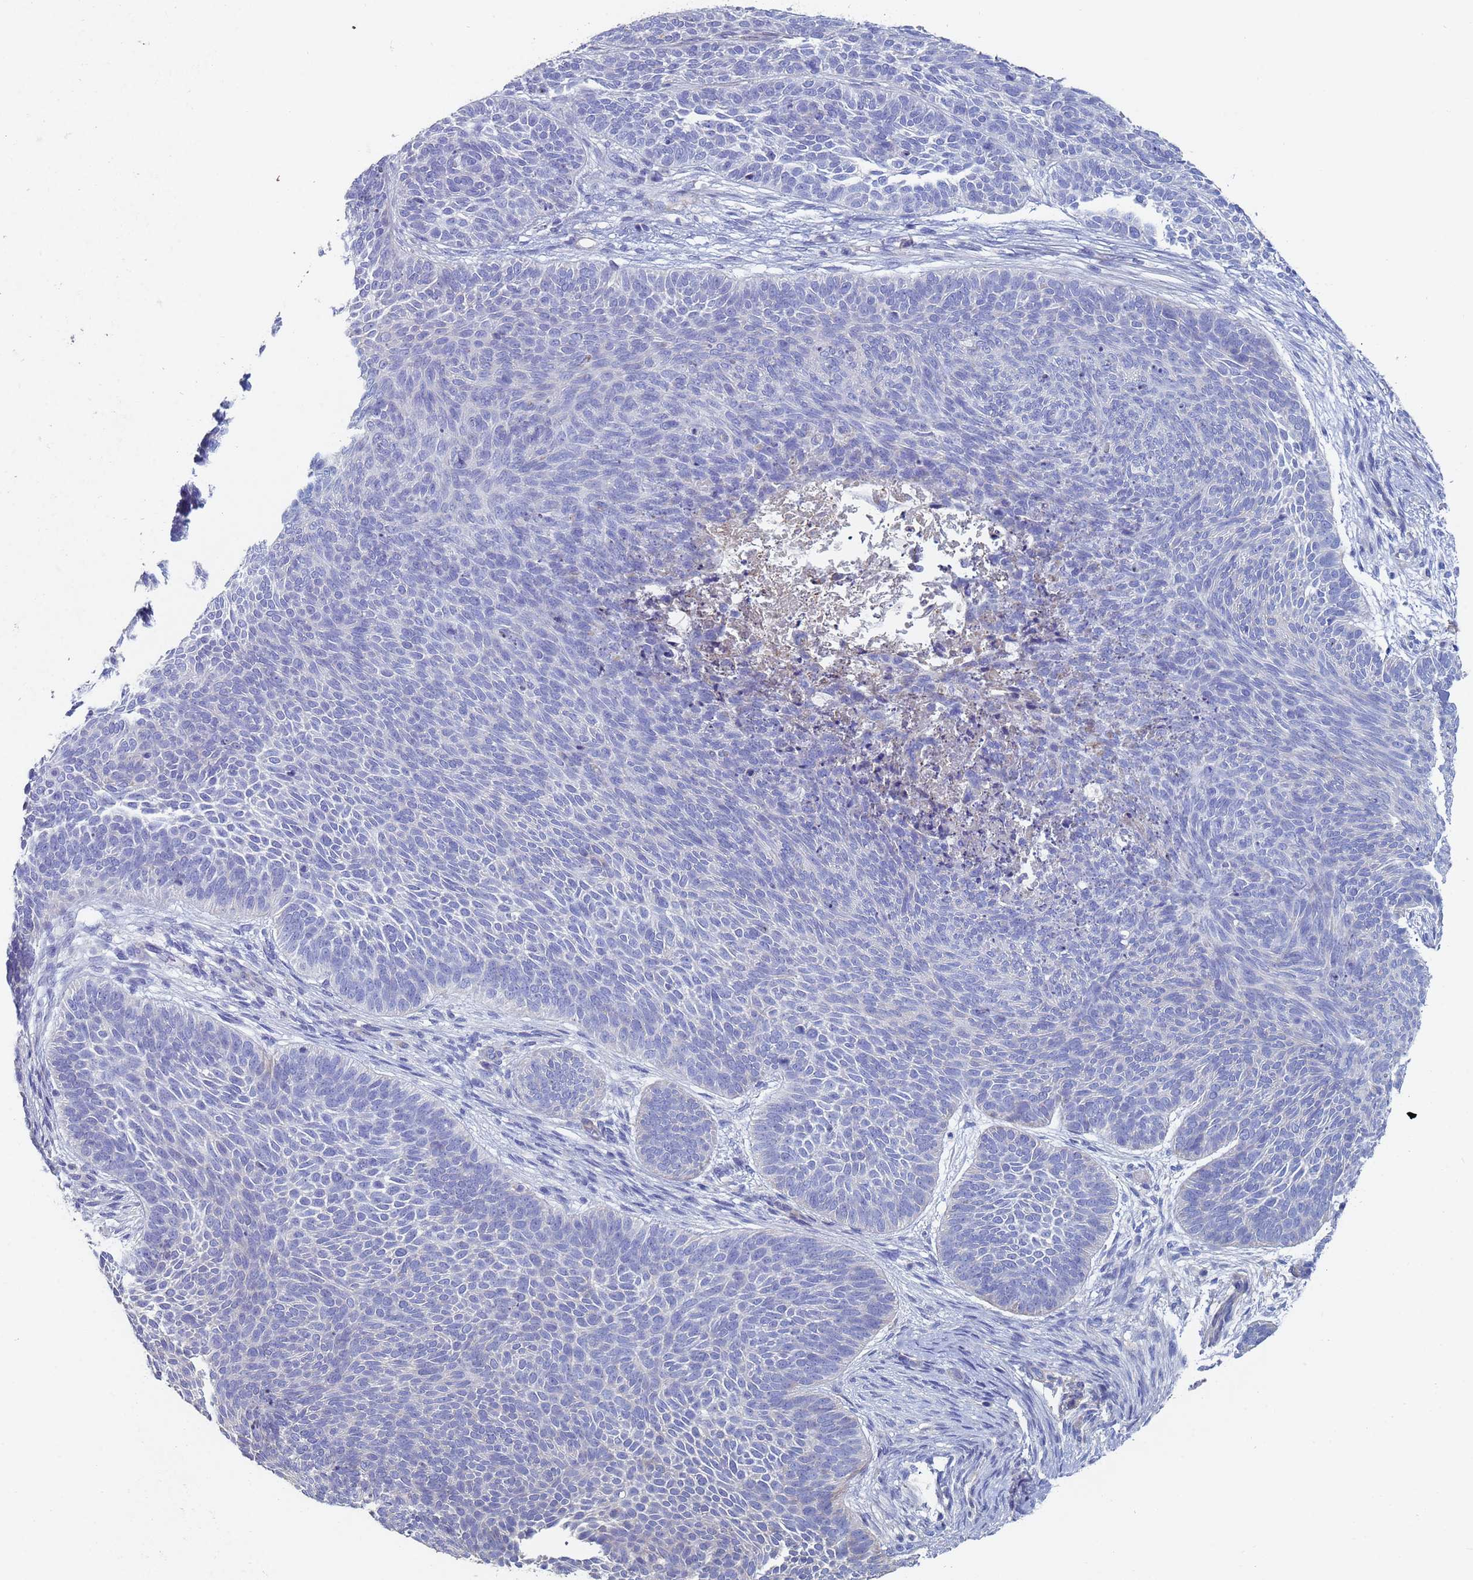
{"staining": {"intensity": "negative", "quantity": "none", "location": "none"}, "tissue": "skin cancer", "cell_type": "Tumor cells", "image_type": "cancer", "snomed": [{"axis": "morphology", "description": "Basal cell carcinoma"}, {"axis": "topography", "description": "Skin"}], "caption": "Immunohistochemical staining of skin cancer demonstrates no significant expression in tumor cells.", "gene": "ABCA8", "patient": {"sex": "male", "age": 85}}